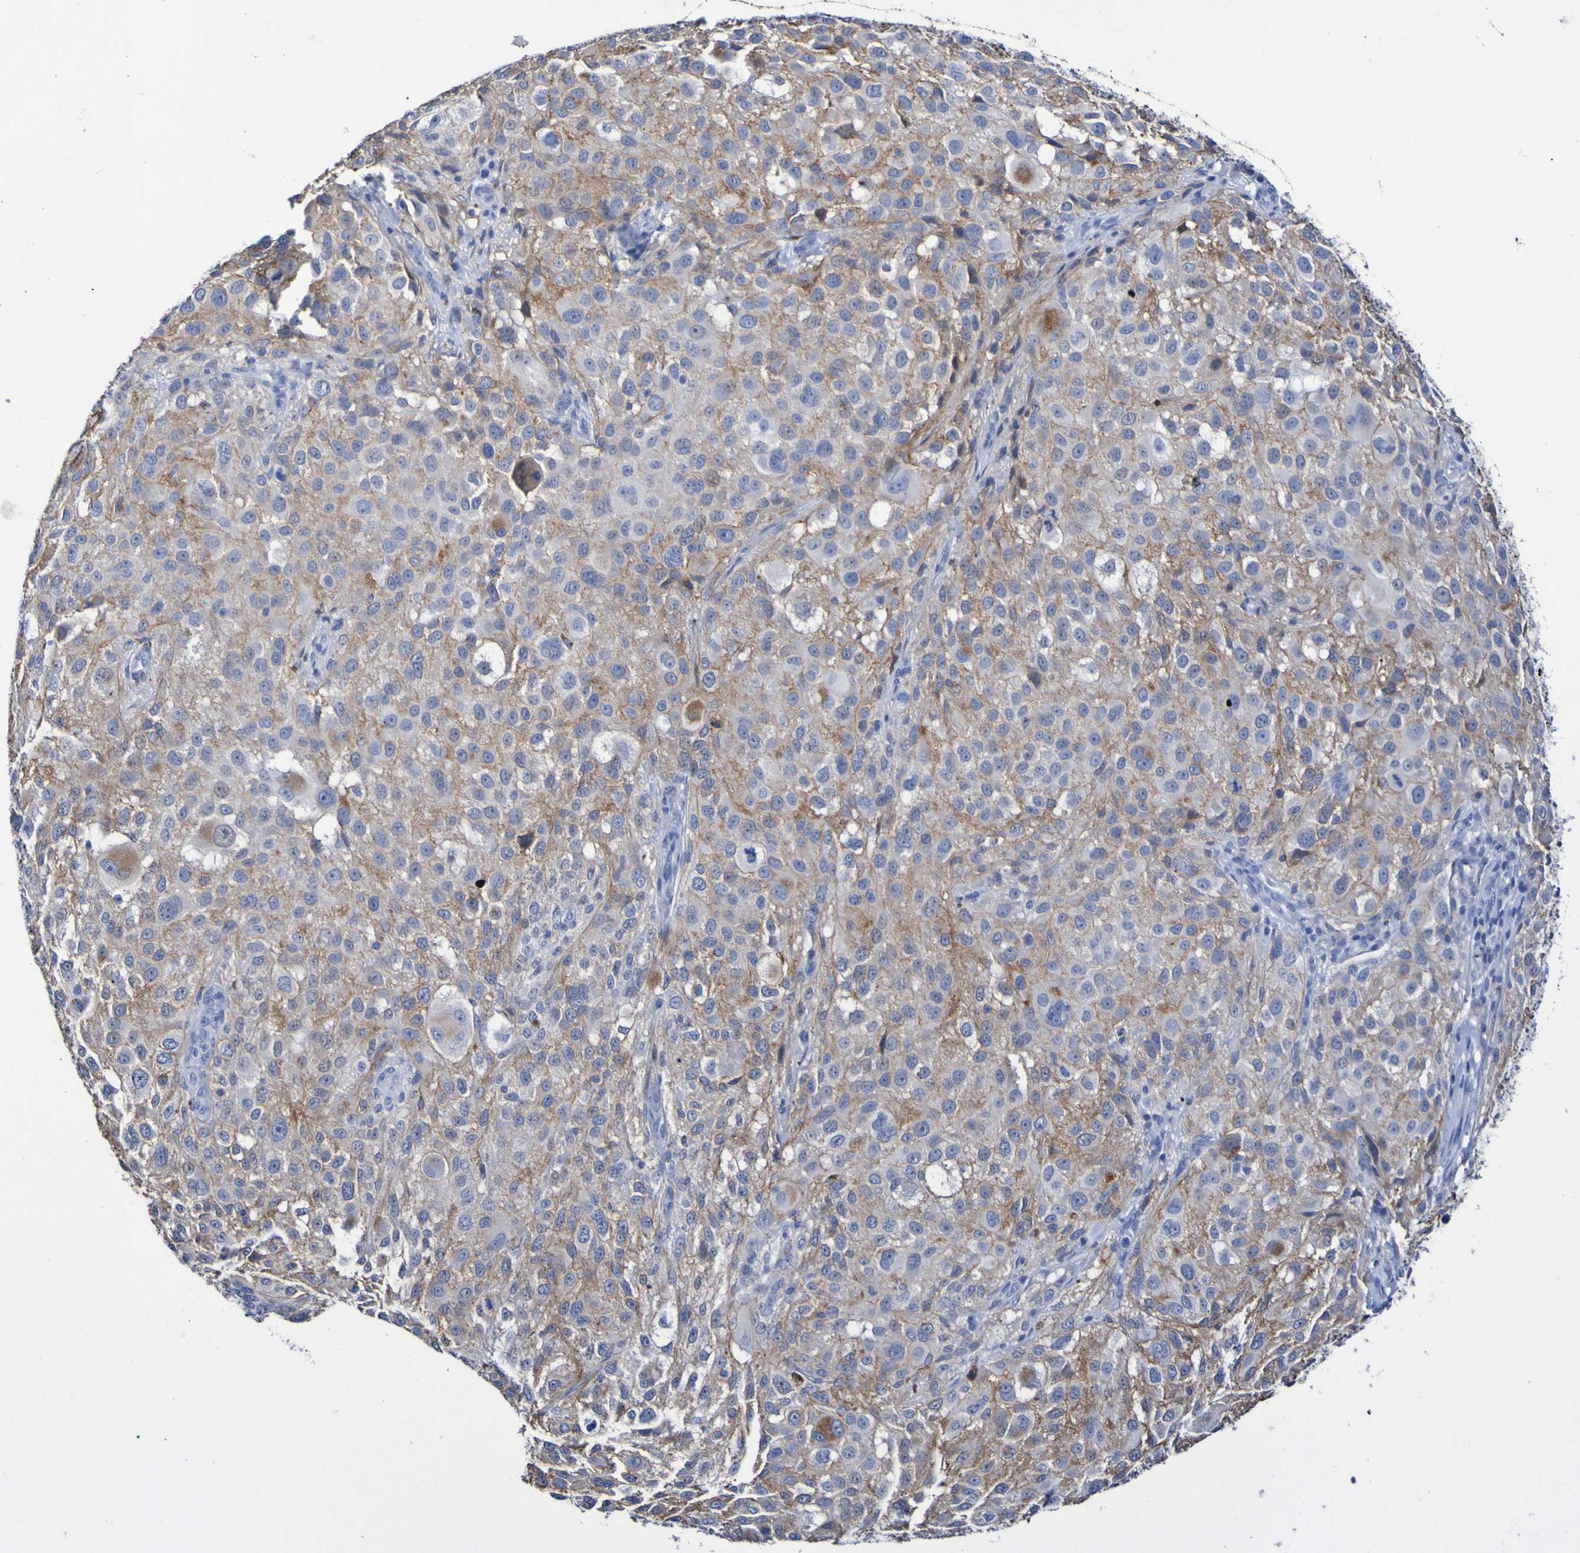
{"staining": {"intensity": "weak", "quantity": "25%-75%", "location": "cytoplasmic/membranous"}, "tissue": "melanoma", "cell_type": "Tumor cells", "image_type": "cancer", "snomed": [{"axis": "morphology", "description": "Necrosis, NOS"}, {"axis": "morphology", "description": "Malignant melanoma, NOS"}, {"axis": "topography", "description": "Skin"}], "caption": "Weak cytoplasmic/membranous positivity for a protein is identified in approximately 25%-75% of tumor cells of melanoma using immunohistochemistry (IHC).", "gene": "SGCB", "patient": {"sex": "female", "age": 87}}